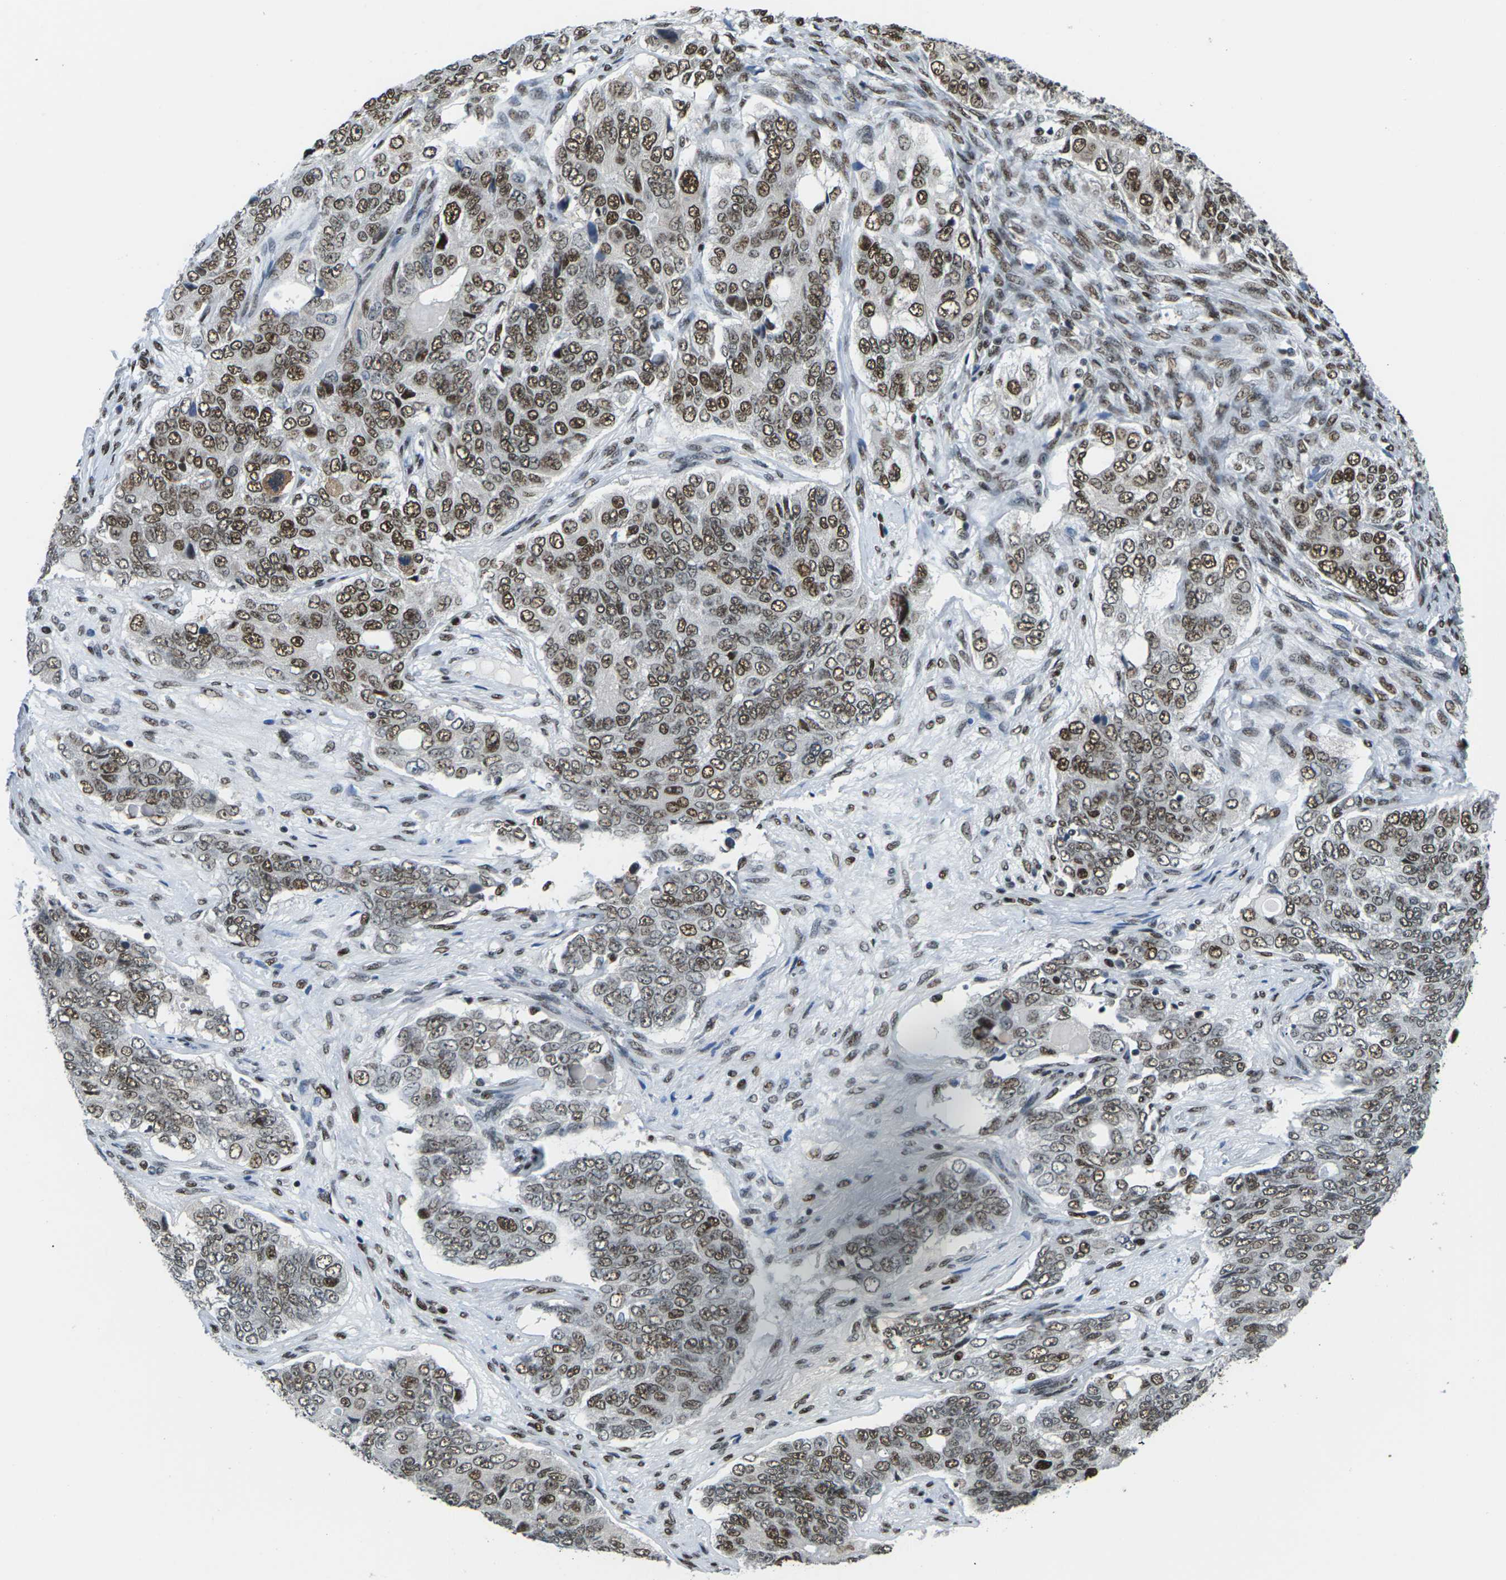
{"staining": {"intensity": "strong", "quantity": "25%-75%", "location": "nuclear"}, "tissue": "ovarian cancer", "cell_type": "Tumor cells", "image_type": "cancer", "snomed": [{"axis": "morphology", "description": "Carcinoma, endometroid"}, {"axis": "topography", "description": "Ovary"}], "caption": "Protein staining of ovarian endometroid carcinoma tissue demonstrates strong nuclear expression in about 25%-75% of tumor cells.", "gene": "PSME3", "patient": {"sex": "female", "age": 51}}